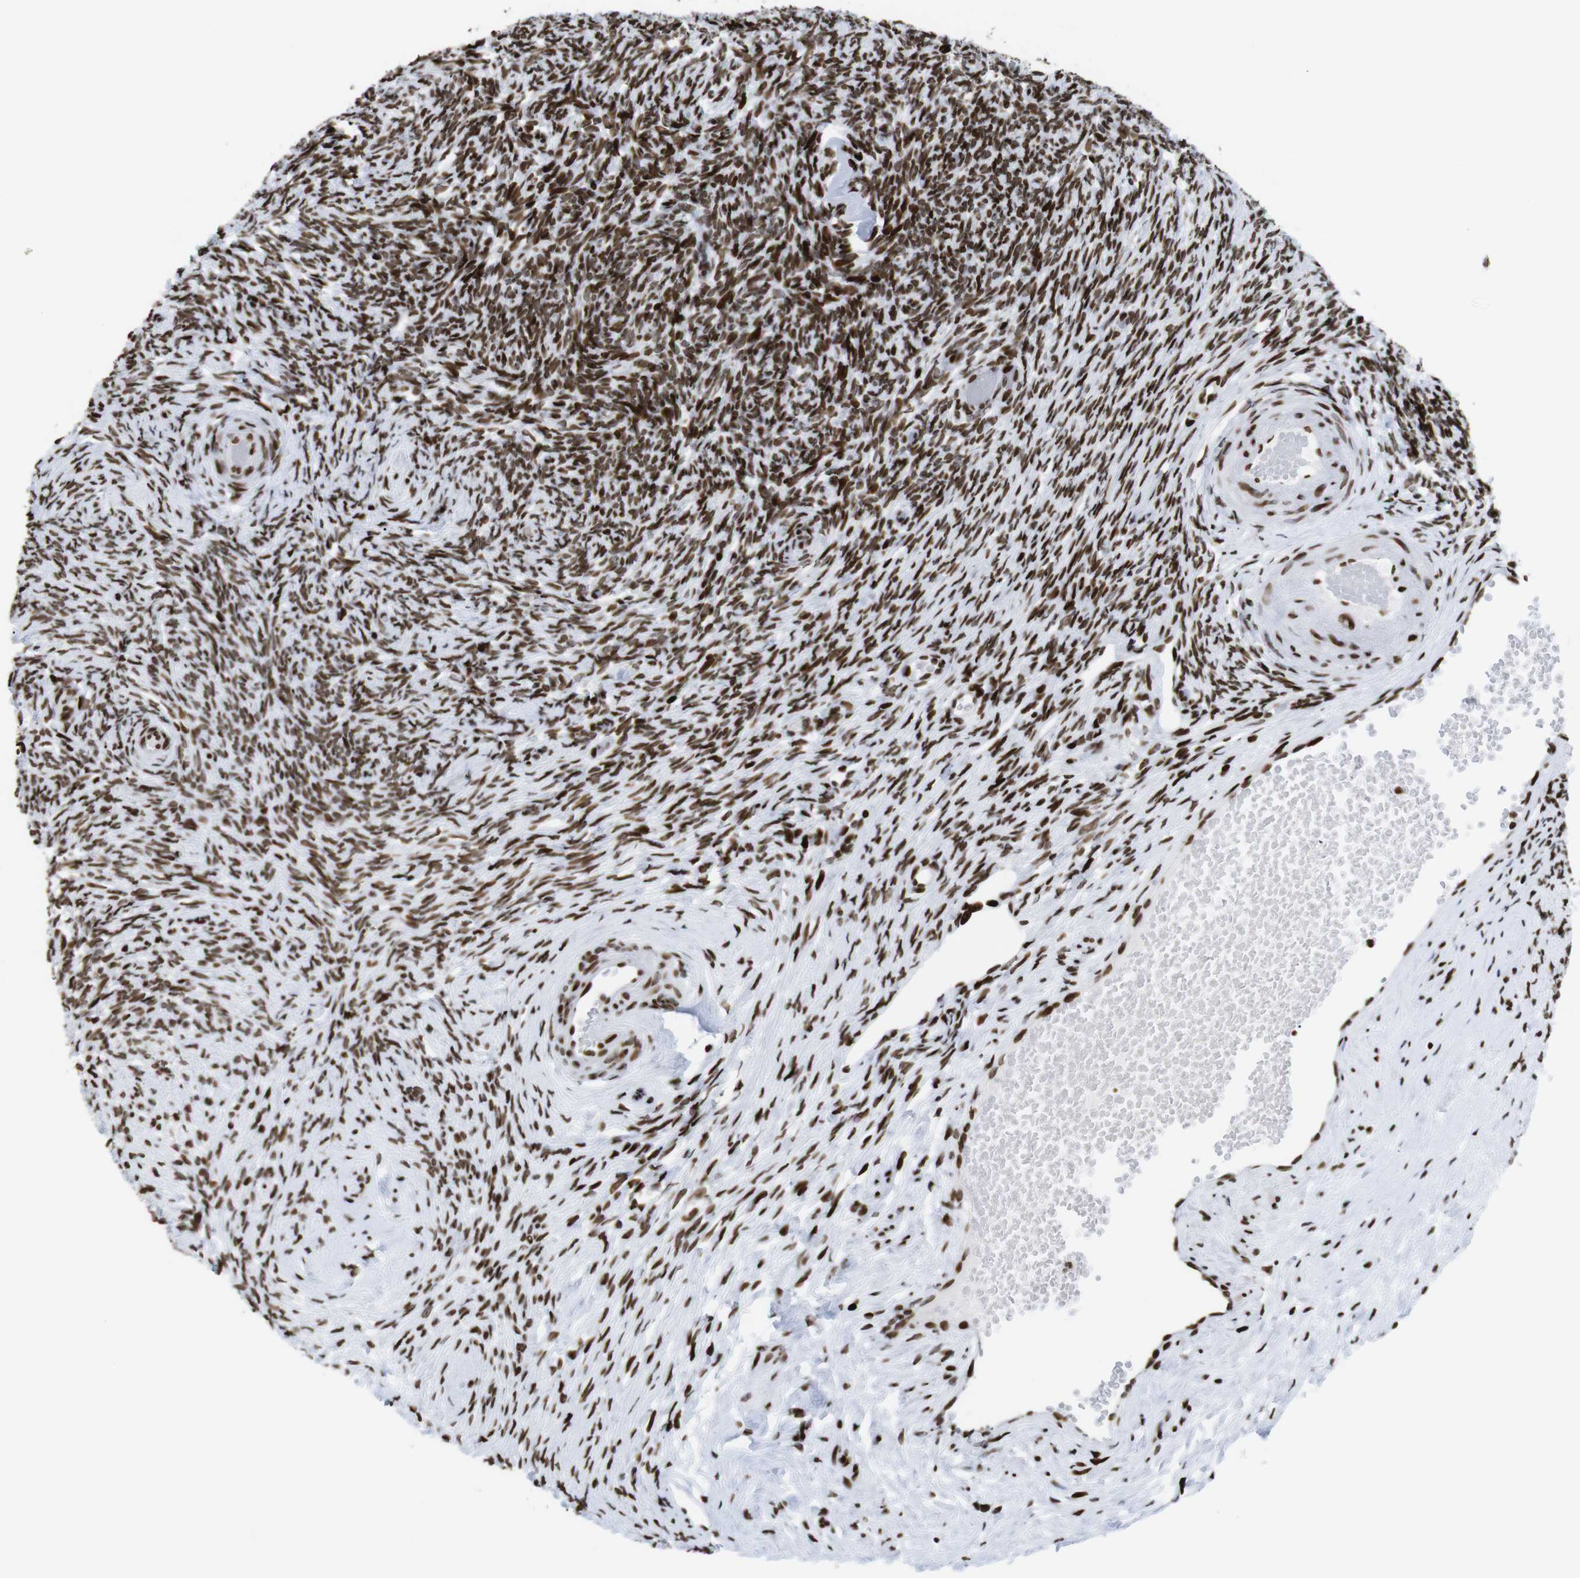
{"staining": {"intensity": "moderate", "quantity": ">75%", "location": "nuclear"}, "tissue": "ovary", "cell_type": "Follicle cells", "image_type": "normal", "snomed": [{"axis": "morphology", "description": "Normal tissue, NOS"}, {"axis": "topography", "description": "Ovary"}], "caption": "Immunohistochemical staining of unremarkable human ovary displays medium levels of moderate nuclear staining in about >75% of follicle cells. (DAB (3,3'-diaminobenzidine) IHC with brightfield microscopy, high magnification).", "gene": "H1", "patient": {"sex": "female", "age": 60}}